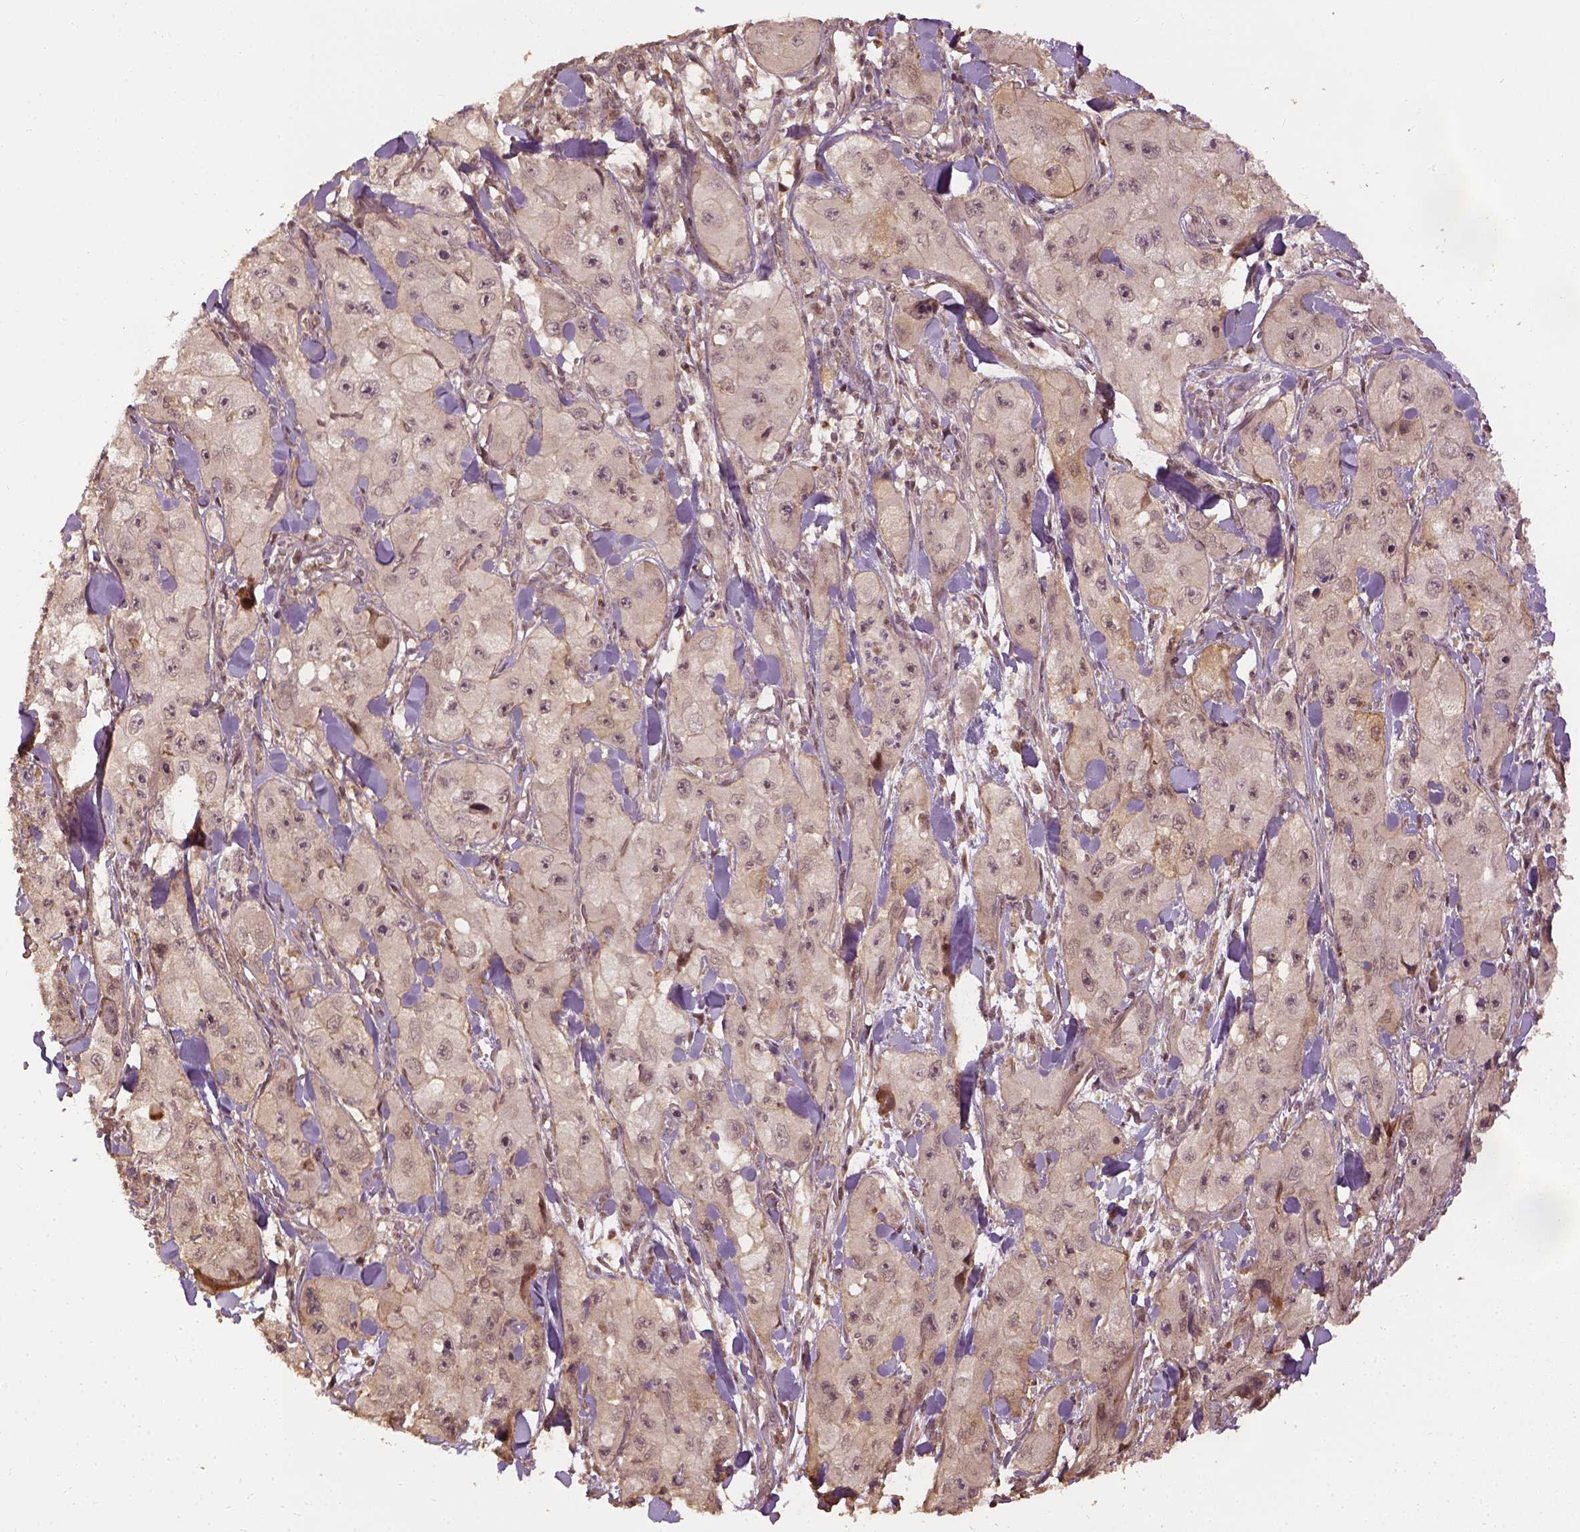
{"staining": {"intensity": "weak", "quantity": "<25%", "location": "cytoplasmic/membranous"}, "tissue": "skin cancer", "cell_type": "Tumor cells", "image_type": "cancer", "snomed": [{"axis": "morphology", "description": "Squamous cell carcinoma, NOS"}, {"axis": "topography", "description": "Skin"}, {"axis": "topography", "description": "Subcutis"}], "caption": "Immunohistochemistry (IHC) photomicrograph of neoplastic tissue: skin cancer stained with DAB (3,3'-diaminobenzidine) reveals no significant protein staining in tumor cells.", "gene": "VEGFA", "patient": {"sex": "male", "age": 73}}